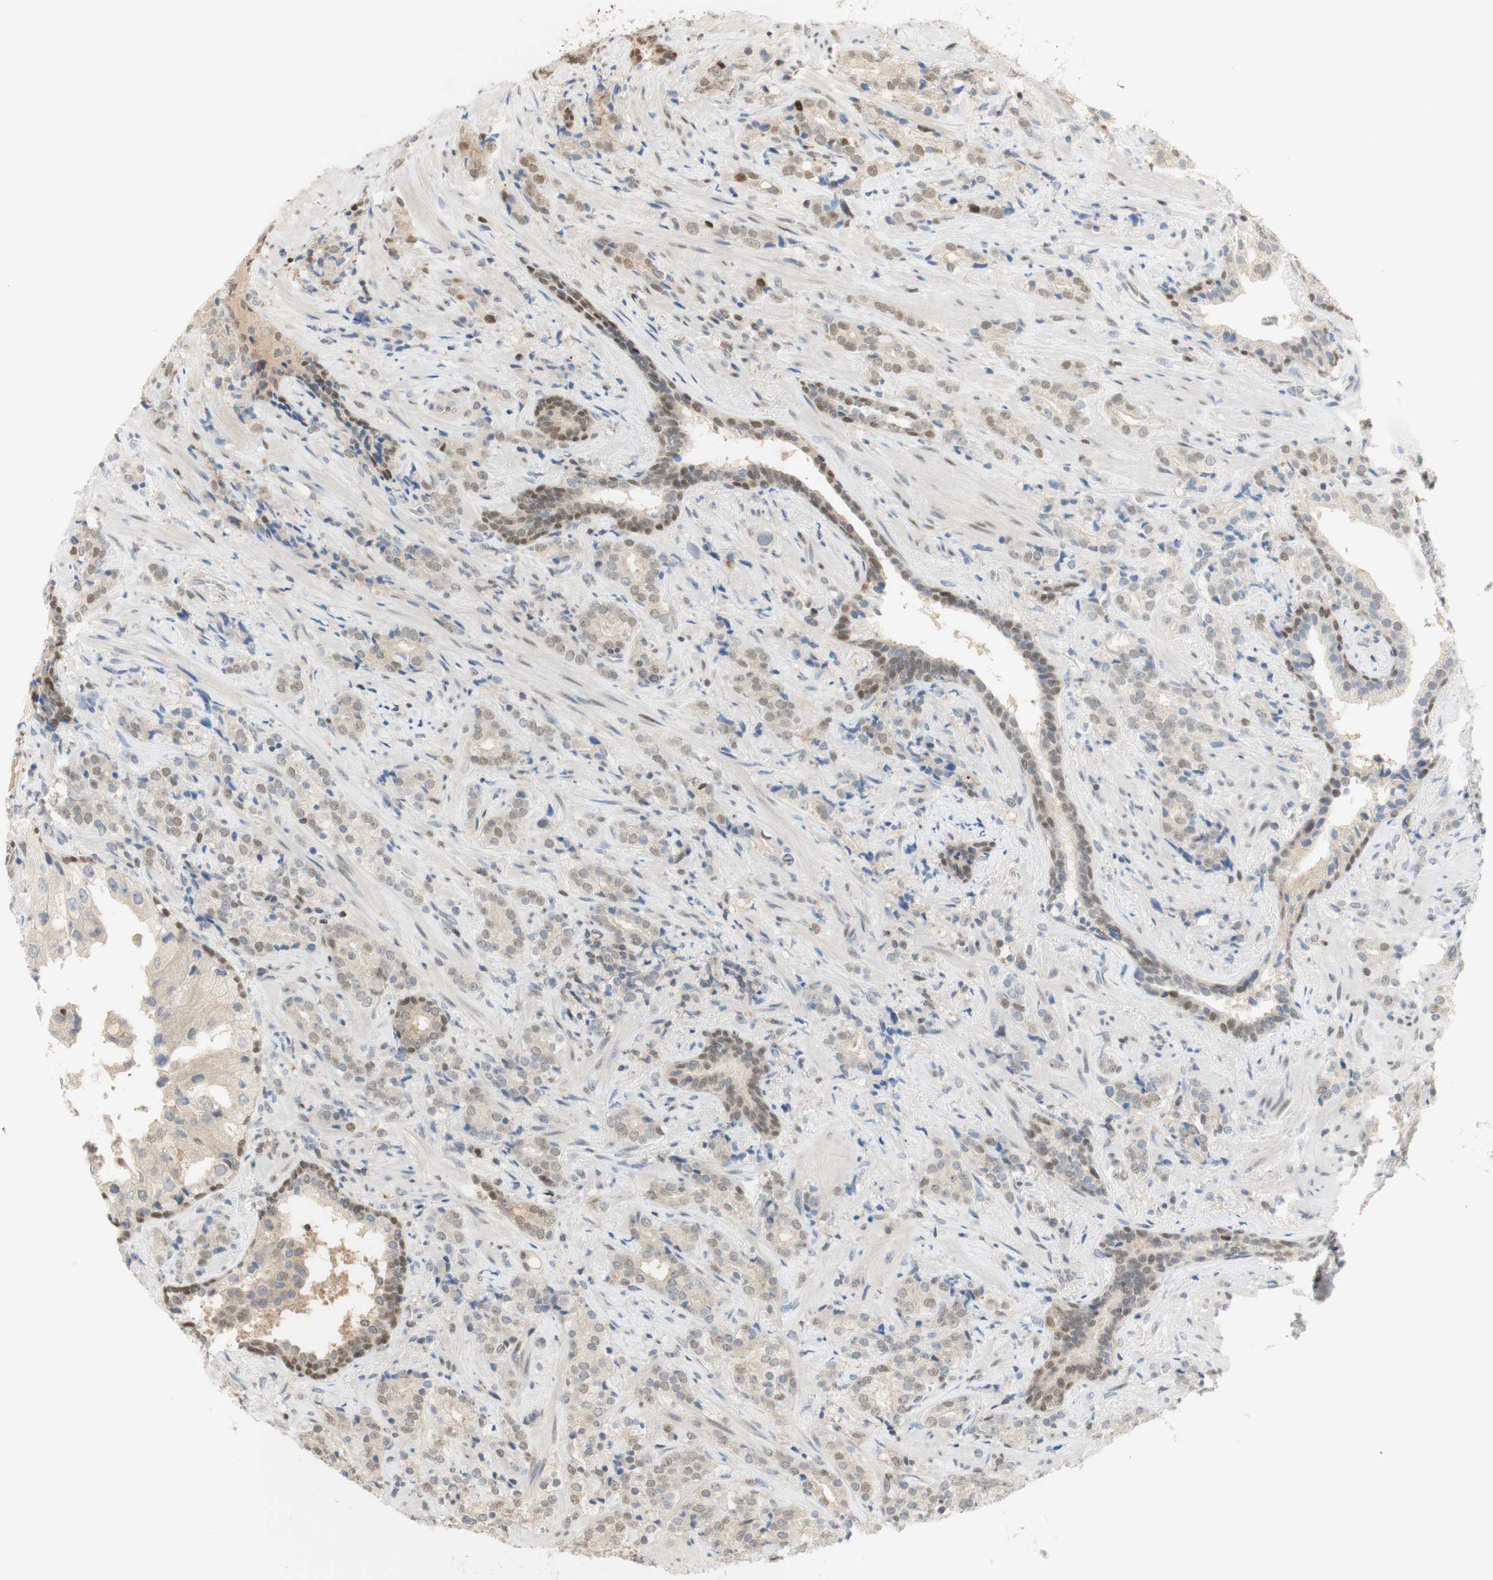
{"staining": {"intensity": "weak", "quantity": "25%-75%", "location": "cytoplasmic/membranous,nuclear"}, "tissue": "prostate cancer", "cell_type": "Tumor cells", "image_type": "cancer", "snomed": [{"axis": "morphology", "description": "Adenocarcinoma, High grade"}, {"axis": "topography", "description": "Prostate"}], "caption": "The image exhibits a brown stain indicating the presence of a protein in the cytoplasmic/membranous and nuclear of tumor cells in prostate cancer (high-grade adenocarcinoma).", "gene": "NAP1L4", "patient": {"sex": "male", "age": 71}}